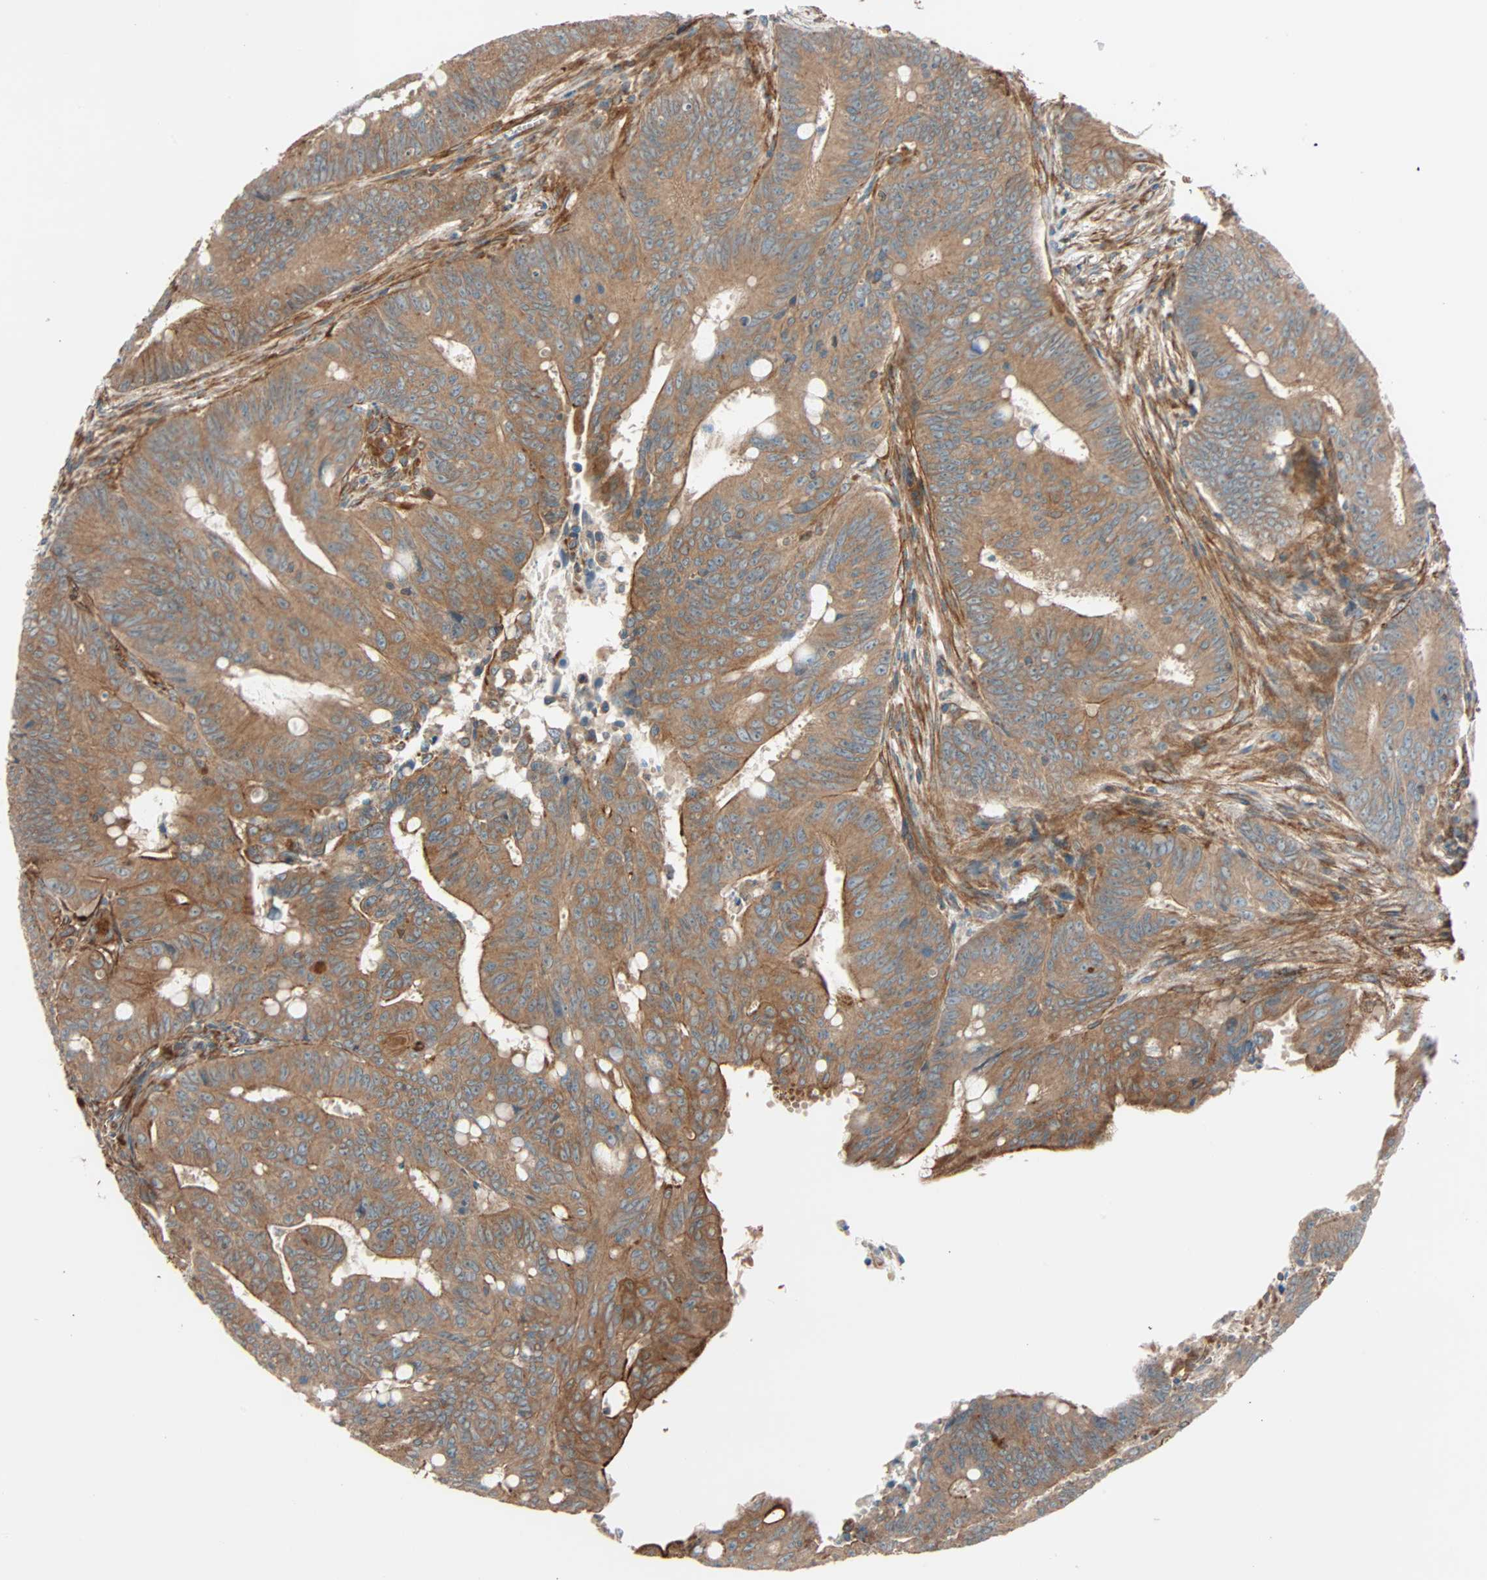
{"staining": {"intensity": "strong", "quantity": ">75%", "location": "cytoplasmic/membranous"}, "tissue": "colorectal cancer", "cell_type": "Tumor cells", "image_type": "cancer", "snomed": [{"axis": "morphology", "description": "Adenocarcinoma, NOS"}, {"axis": "topography", "description": "Colon"}], "caption": "Immunohistochemistry (DAB) staining of human colorectal cancer exhibits strong cytoplasmic/membranous protein positivity in approximately >75% of tumor cells. (Brightfield microscopy of DAB IHC at high magnification).", "gene": "PHYH", "patient": {"sex": "male", "age": 45}}